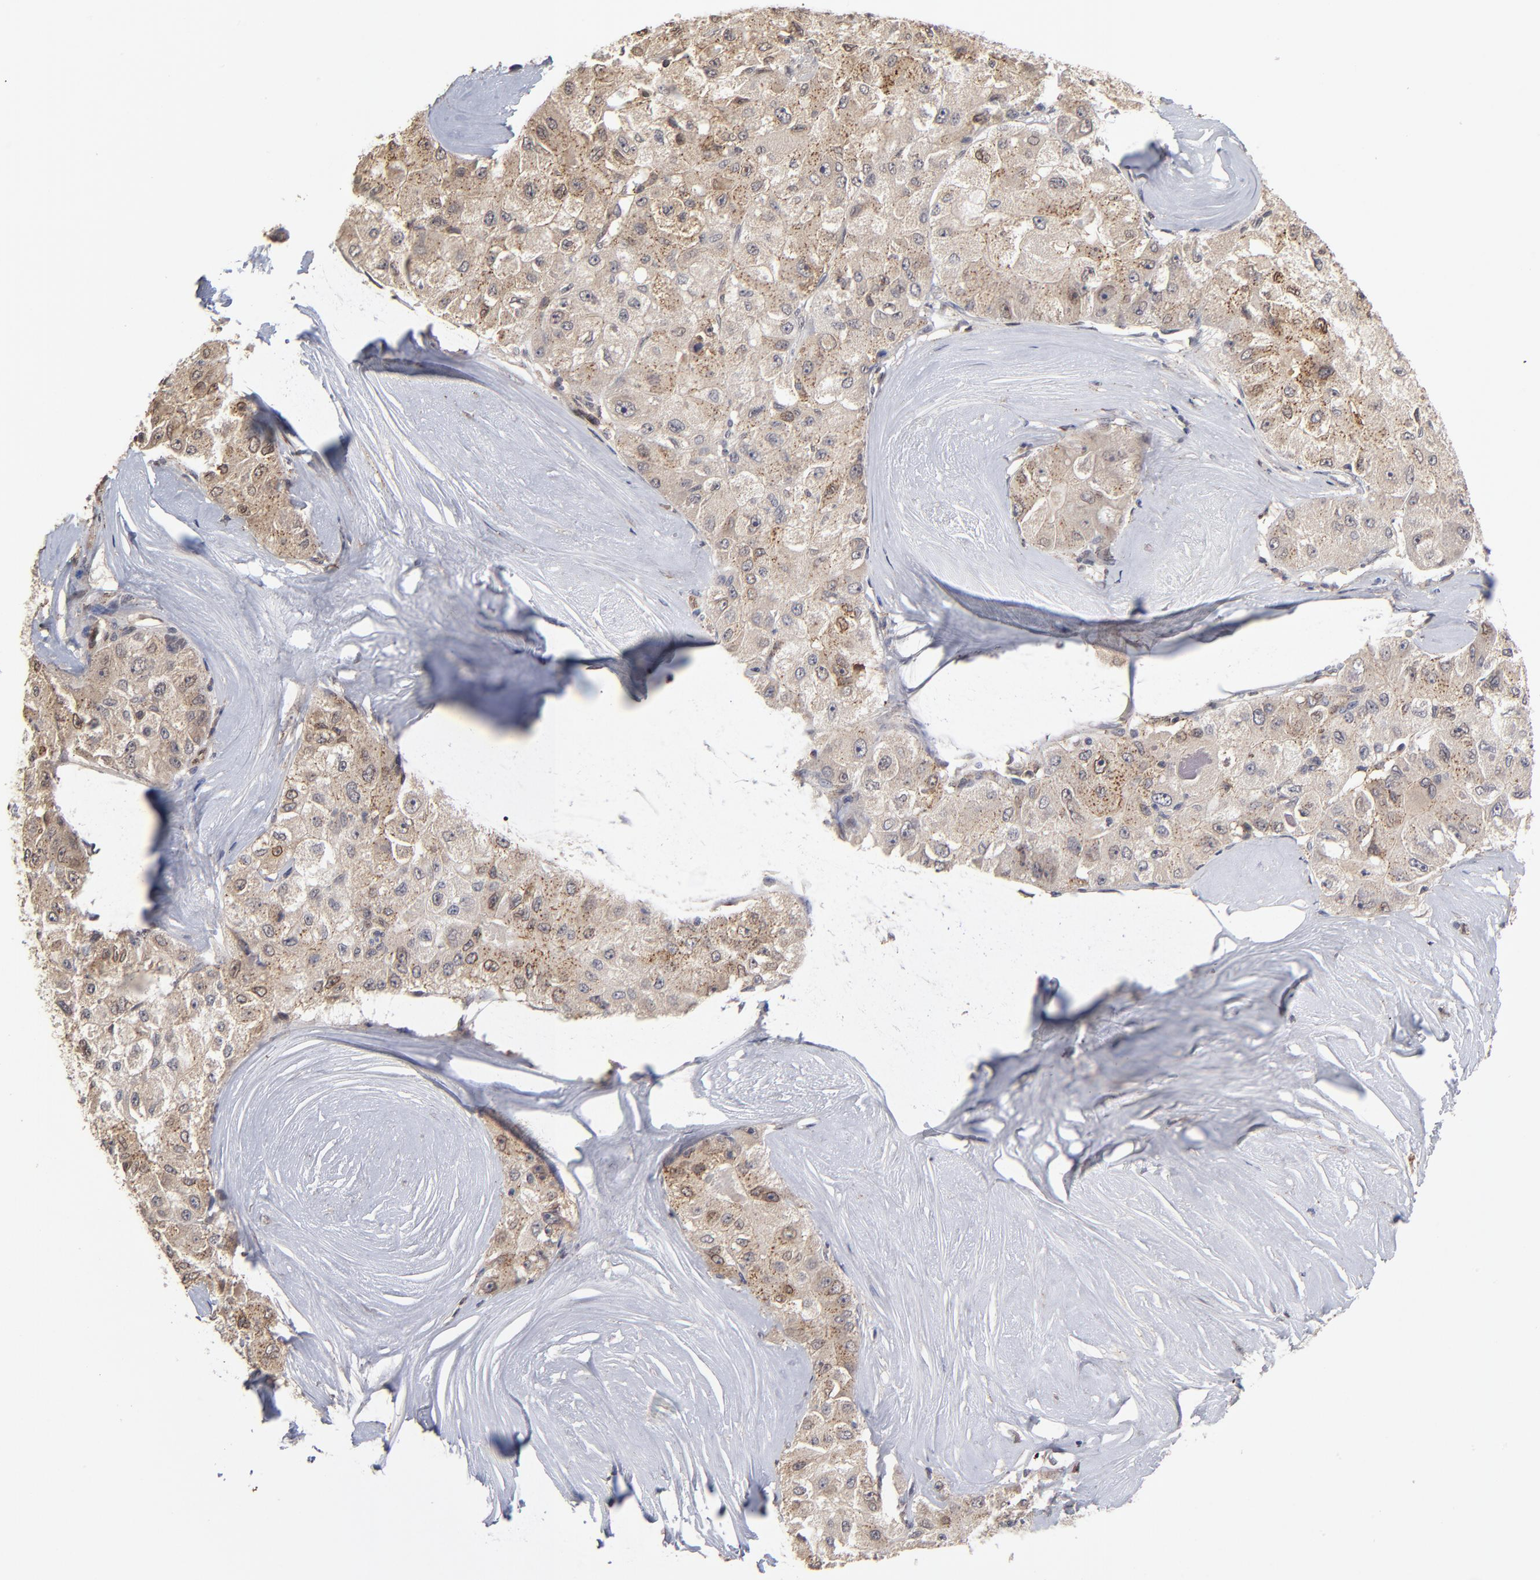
{"staining": {"intensity": "moderate", "quantity": "25%-75%", "location": "cytoplasmic/membranous"}, "tissue": "liver cancer", "cell_type": "Tumor cells", "image_type": "cancer", "snomed": [{"axis": "morphology", "description": "Carcinoma, Hepatocellular, NOS"}, {"axis": "topography", "description": "Liver"}], "caption": "DAB immunohistochemical staining of human liver hepatocellular carcinoma reveals moderate cytoplasmic/membranous protein positivity in about 25%-75% of tumor cells.", "gene": "ASB8", "patient": {"sex": "male", "age": 80}}